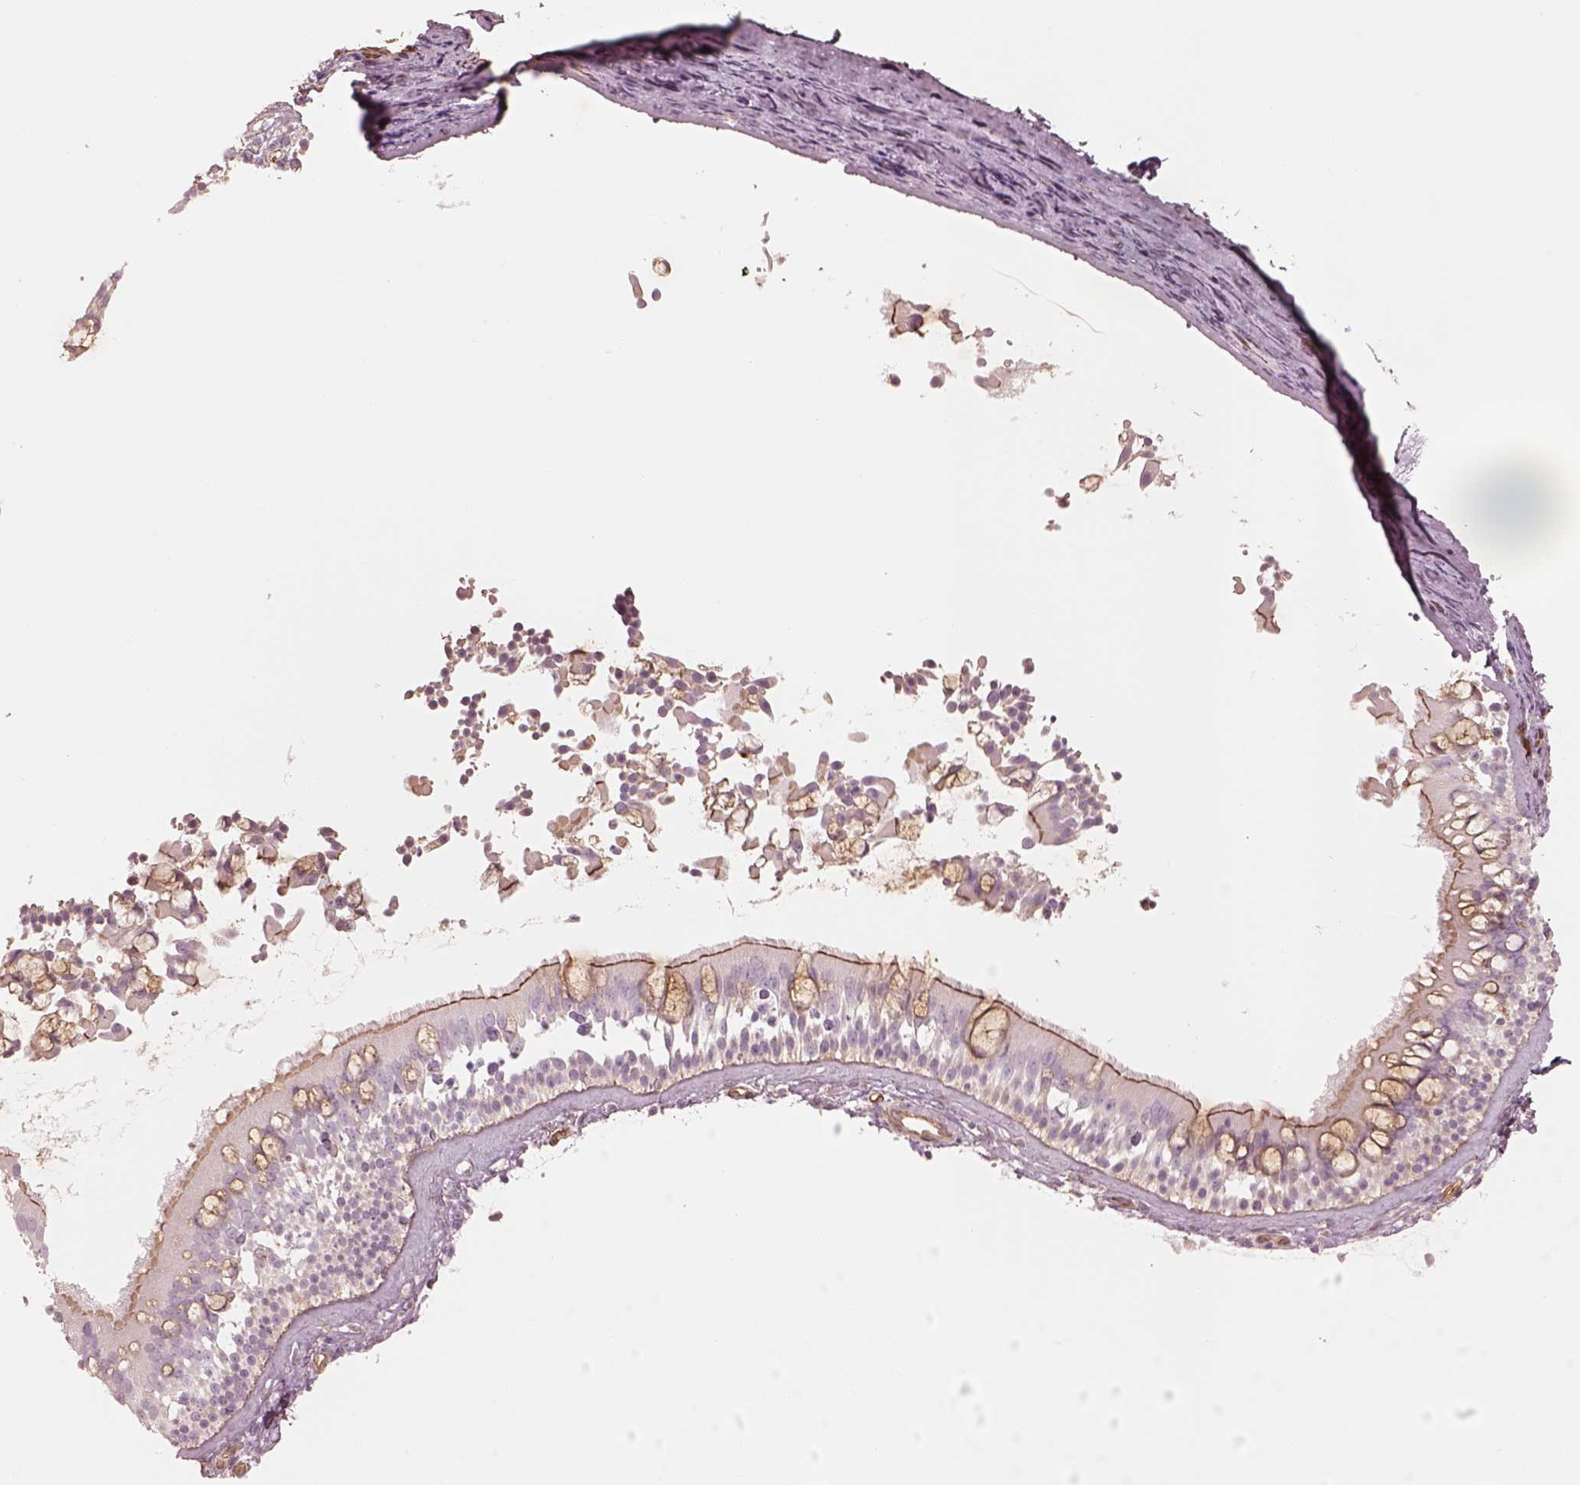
{"staining": {"intensity": "moderate", "quantity": "25%-75%", "location": "cytoplasmic/membranous"}, "tissue": "nasopharynx", "cell_type": "Respiratory epithelial cells", "image_type": "normal", "snomed": [{"axis": "morphology", "description": "Normal tissue, NOS"}, {"axis": "topography", "description": "Nasopharynx"}], "caption": "Immunohistochemistry (IHC) (DAB) staining of normal nasopharynx reveals moderate cytoplasmic/membranous protein positivity in approximately 25%-75% of respiratory epithelial cells.", "gene": "CRYM", "patient": {"sex": "male", "age": 68}}